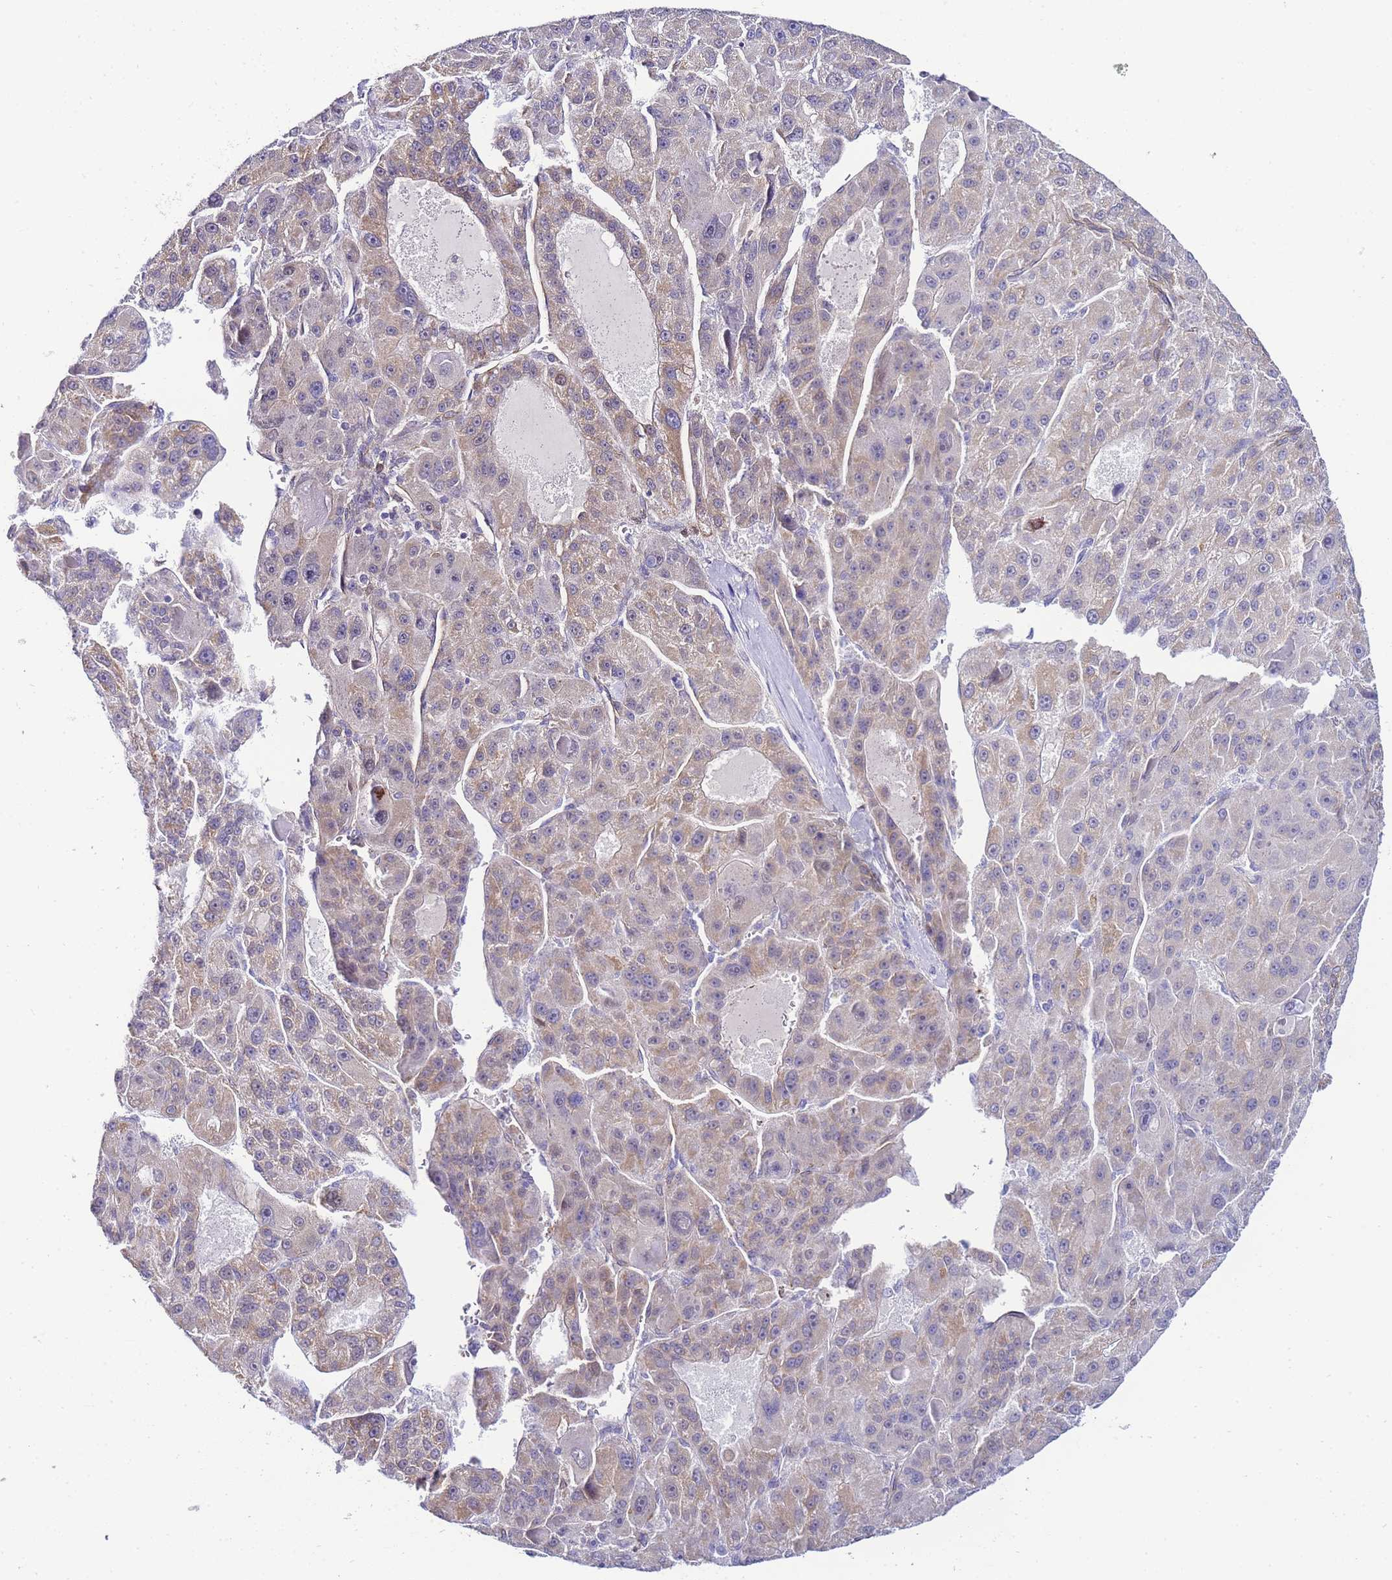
{"staining": {"intensity": "weak", "quantity": "25%-75%", "location": "cytoplasmic/membranous"}, "tissue": "liver cancer", "cell_type": "Tumor cells", "image_type": "cancer", "snomed": [{"axis": "morphology", "description": "Carcinoma, Hepatocellular, NOS"}, {"axis": "topography", "description": "Liver"}], "caption": "Immunohistochemical staining of liver cancer reveals weak cytoplasmic/membranous protein staining in about 25%-75% of tumor cells.", "gene": "PDCD7", "patient": {"sex": "male", "age": 76}}